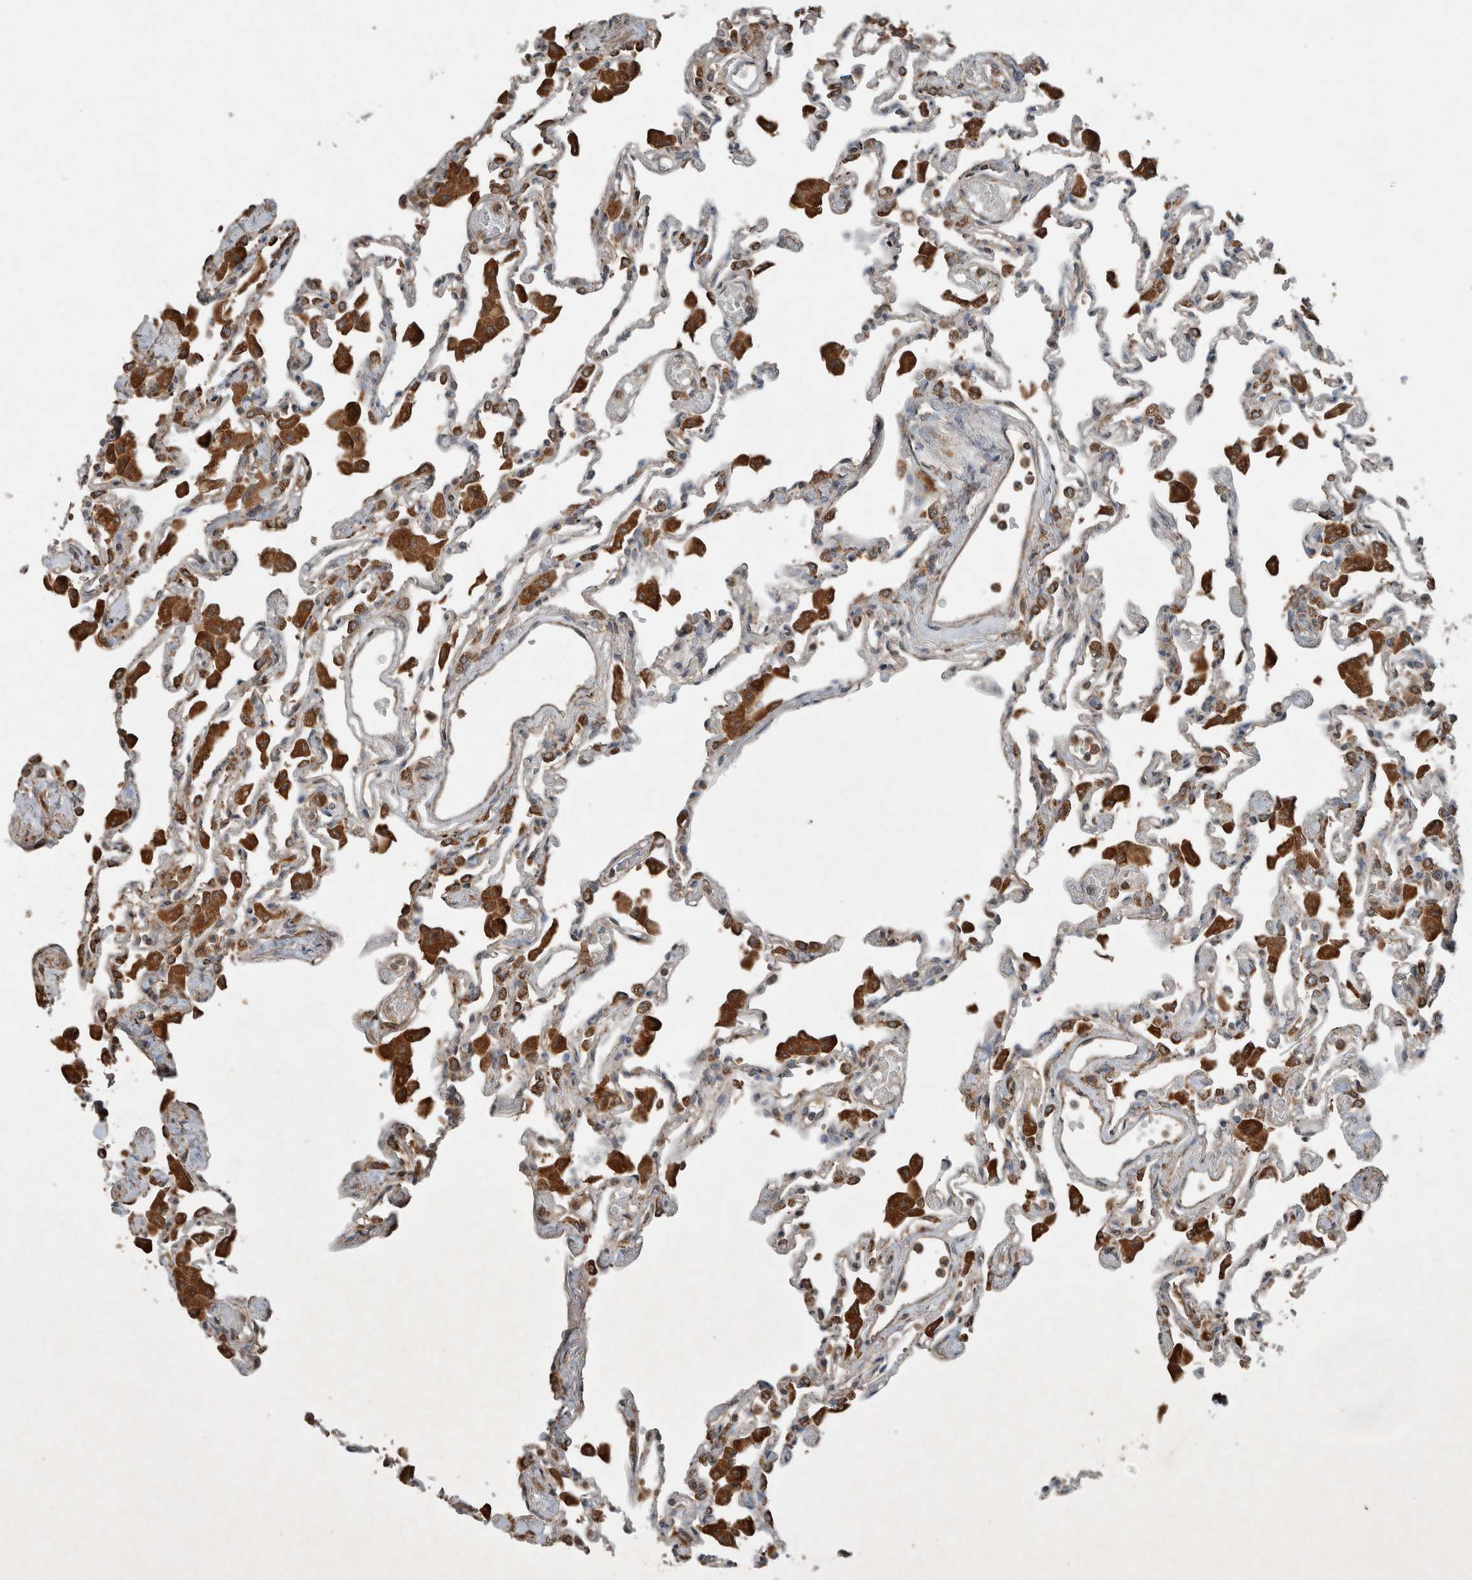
{"staining": {"intensity": "weak", "quantity": "<25%", "location": "cytoplasmic/membranous"}, "tissue": "lung", "cell_type": "Alveolar cells", "image_type": "normal", "snomed": [{"axis": "morphology", "description": "Normal tissue, NOS"}, {"axis": "topography", "description": "Bronchus"}, {"axis": "topography", "description": "Lung"}], "caption": "The histopathology image demonstrates no staining of alveolar cells in normal lung.", "gene": "KLK14", "patient": {"sex": "female", "age": 49}}